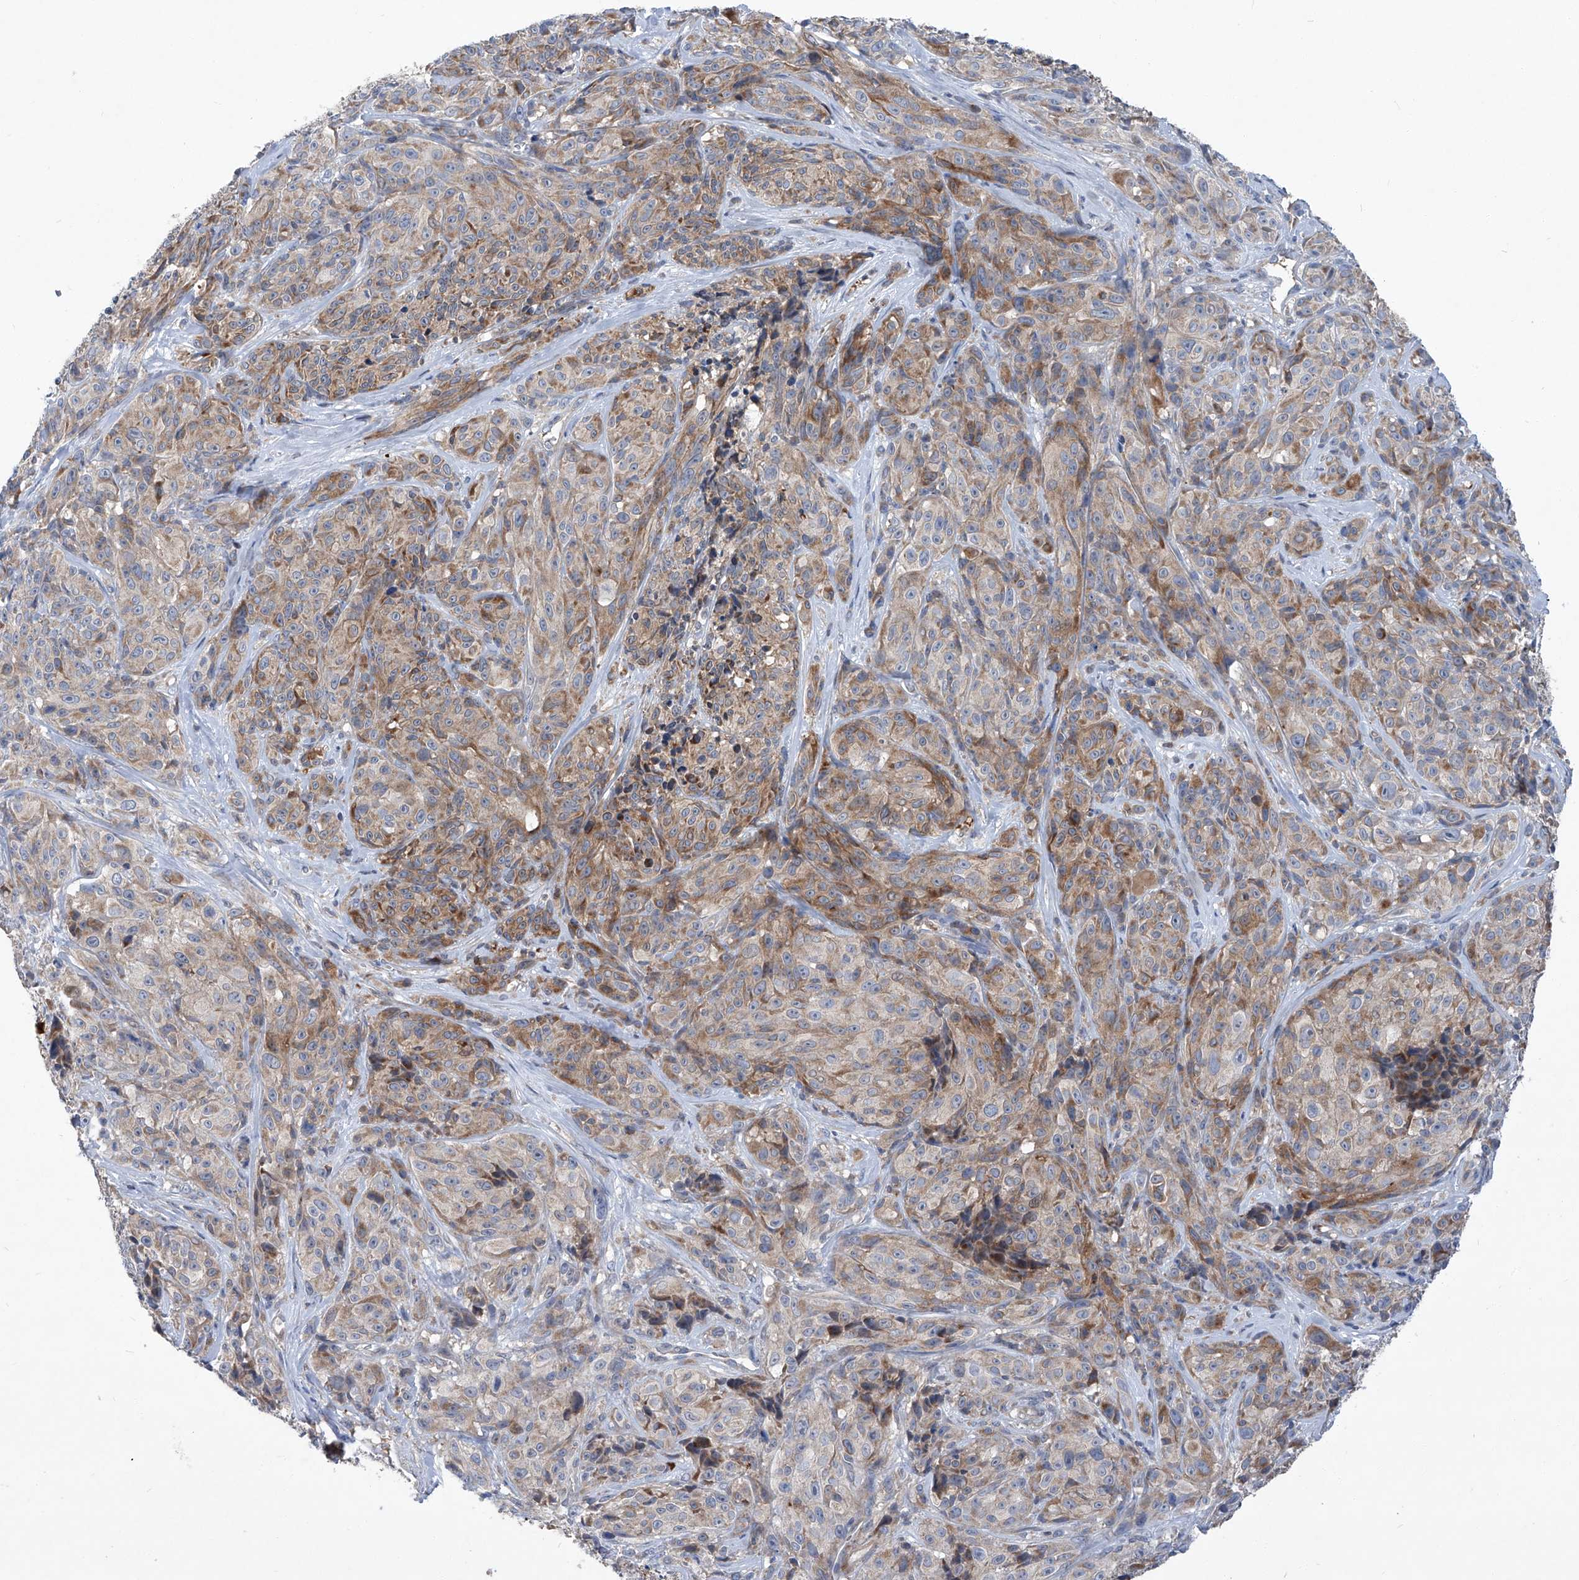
{"staining": {"intensity": "moderate", "quantity": ">75%", "location": "cytoplasmic/membranous"}, "tissue": "melanoma", "cell_type": "Tumor cells", "image_type": "cancer", "snomed": [{"axis": "morphology", "description": "Malignant melanoma, NOS"}, {"axis": "topography", "description": "Skin"}], "caption": "Moderate cytoplasmic/membranous staining for a protein is identified in about >75% of tumor cells of melanoma using immunohistochemistry.", "gene": "EPHA8", "patient": {"sex": "male", "age": 73}}